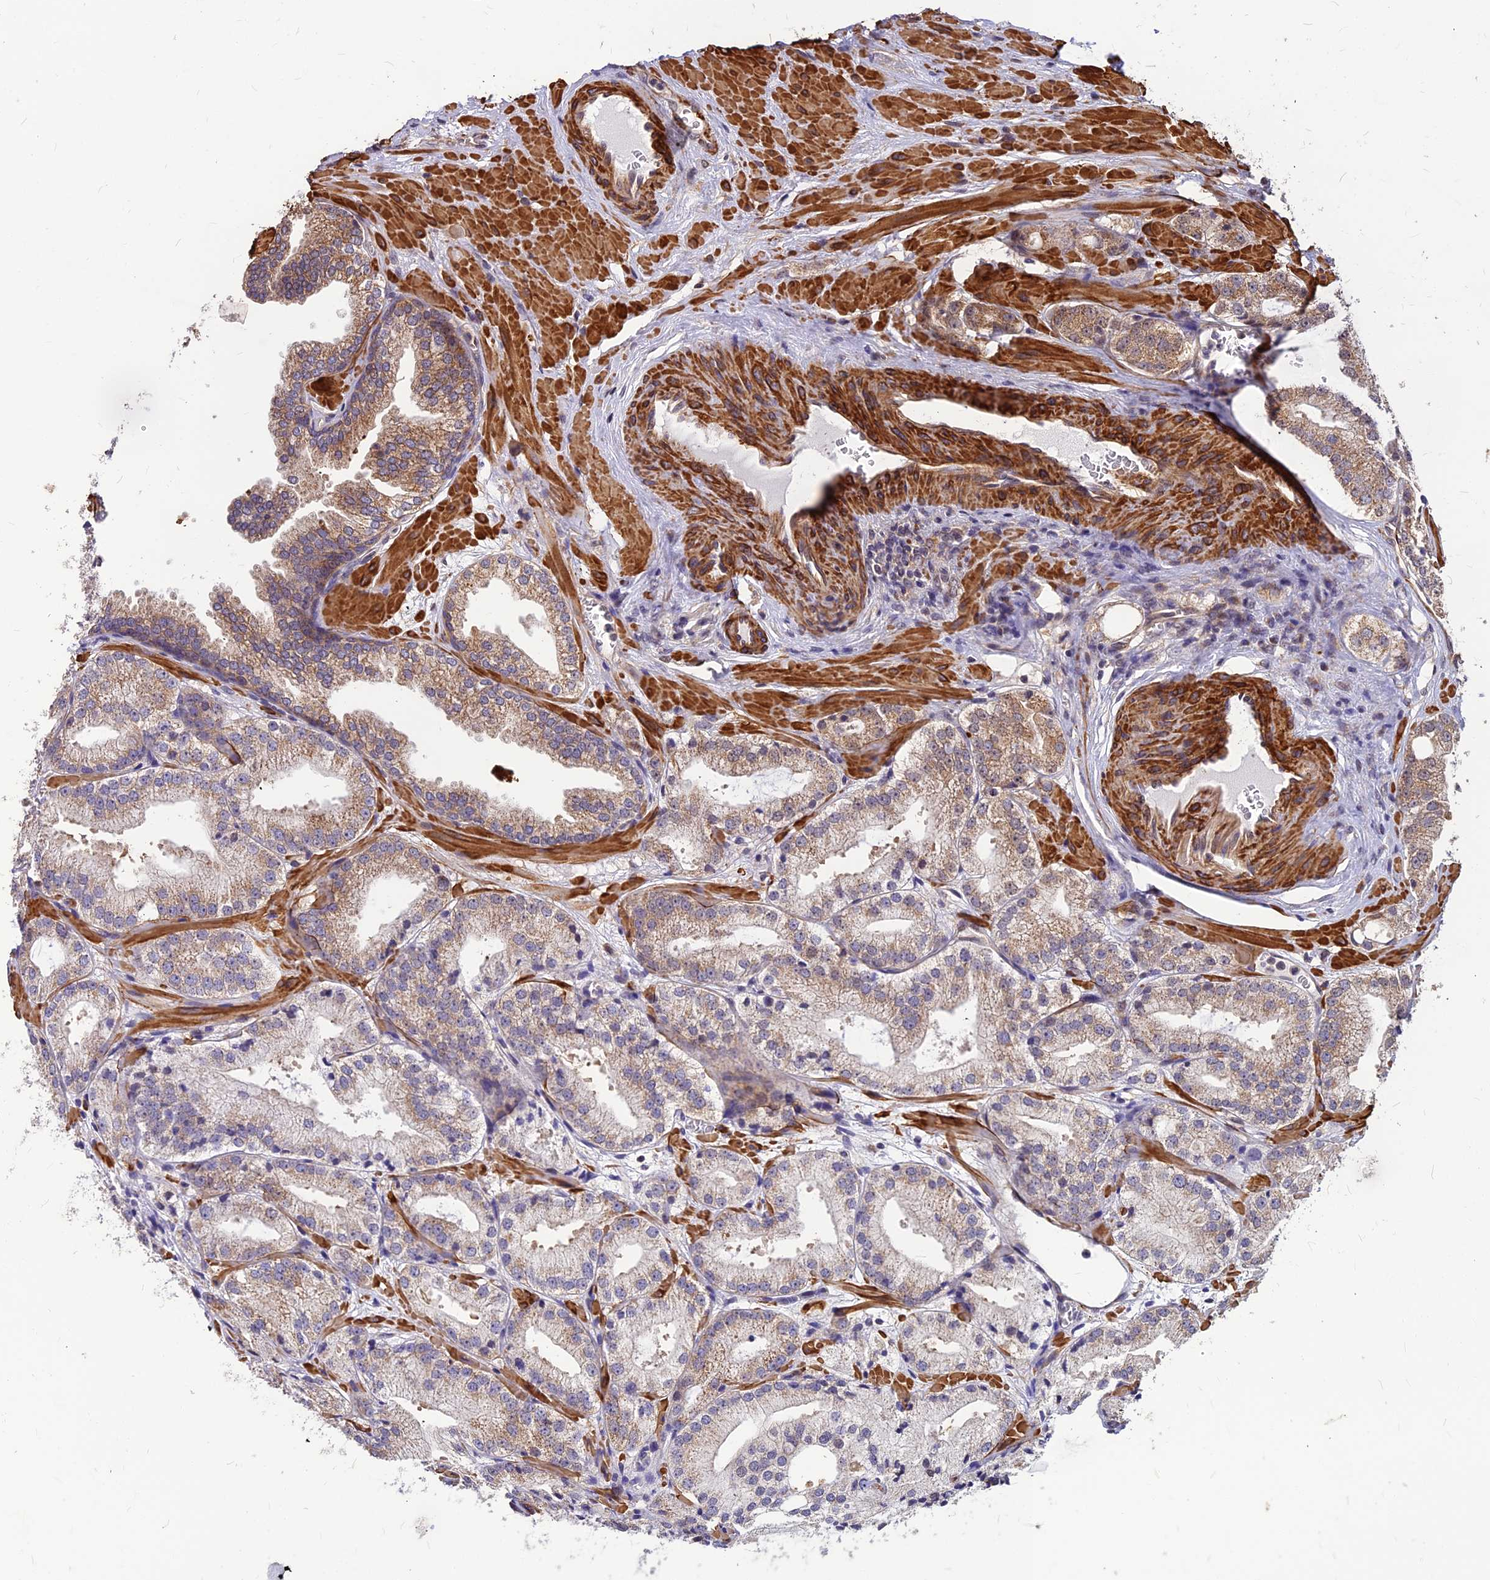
{"staining": {"intensity": "moderate", "quantity": "25%-75%", "location": "cytoplasmic/membranous"}, "tissue": "prostate cancer", "cell_type": "Tumor cells", "image_type": "cancer", "snomed": [{"axis": "morphology", "description": "Adenocarcinoma, Low grade"}, {"axis": "topography", "description": "Prostate"}], "caption": "This histopathology image demonstrates prostate cancer (low-grade adenocarcinoma) stained with IHC to label a protein in brown. The cytoplasmic/membranous of tumor cells show moderate positivity for the protein. Nuclei are counter-stained blue.", "gene": "LEKR1", "patient": {"sex": "male", "age": 60}}